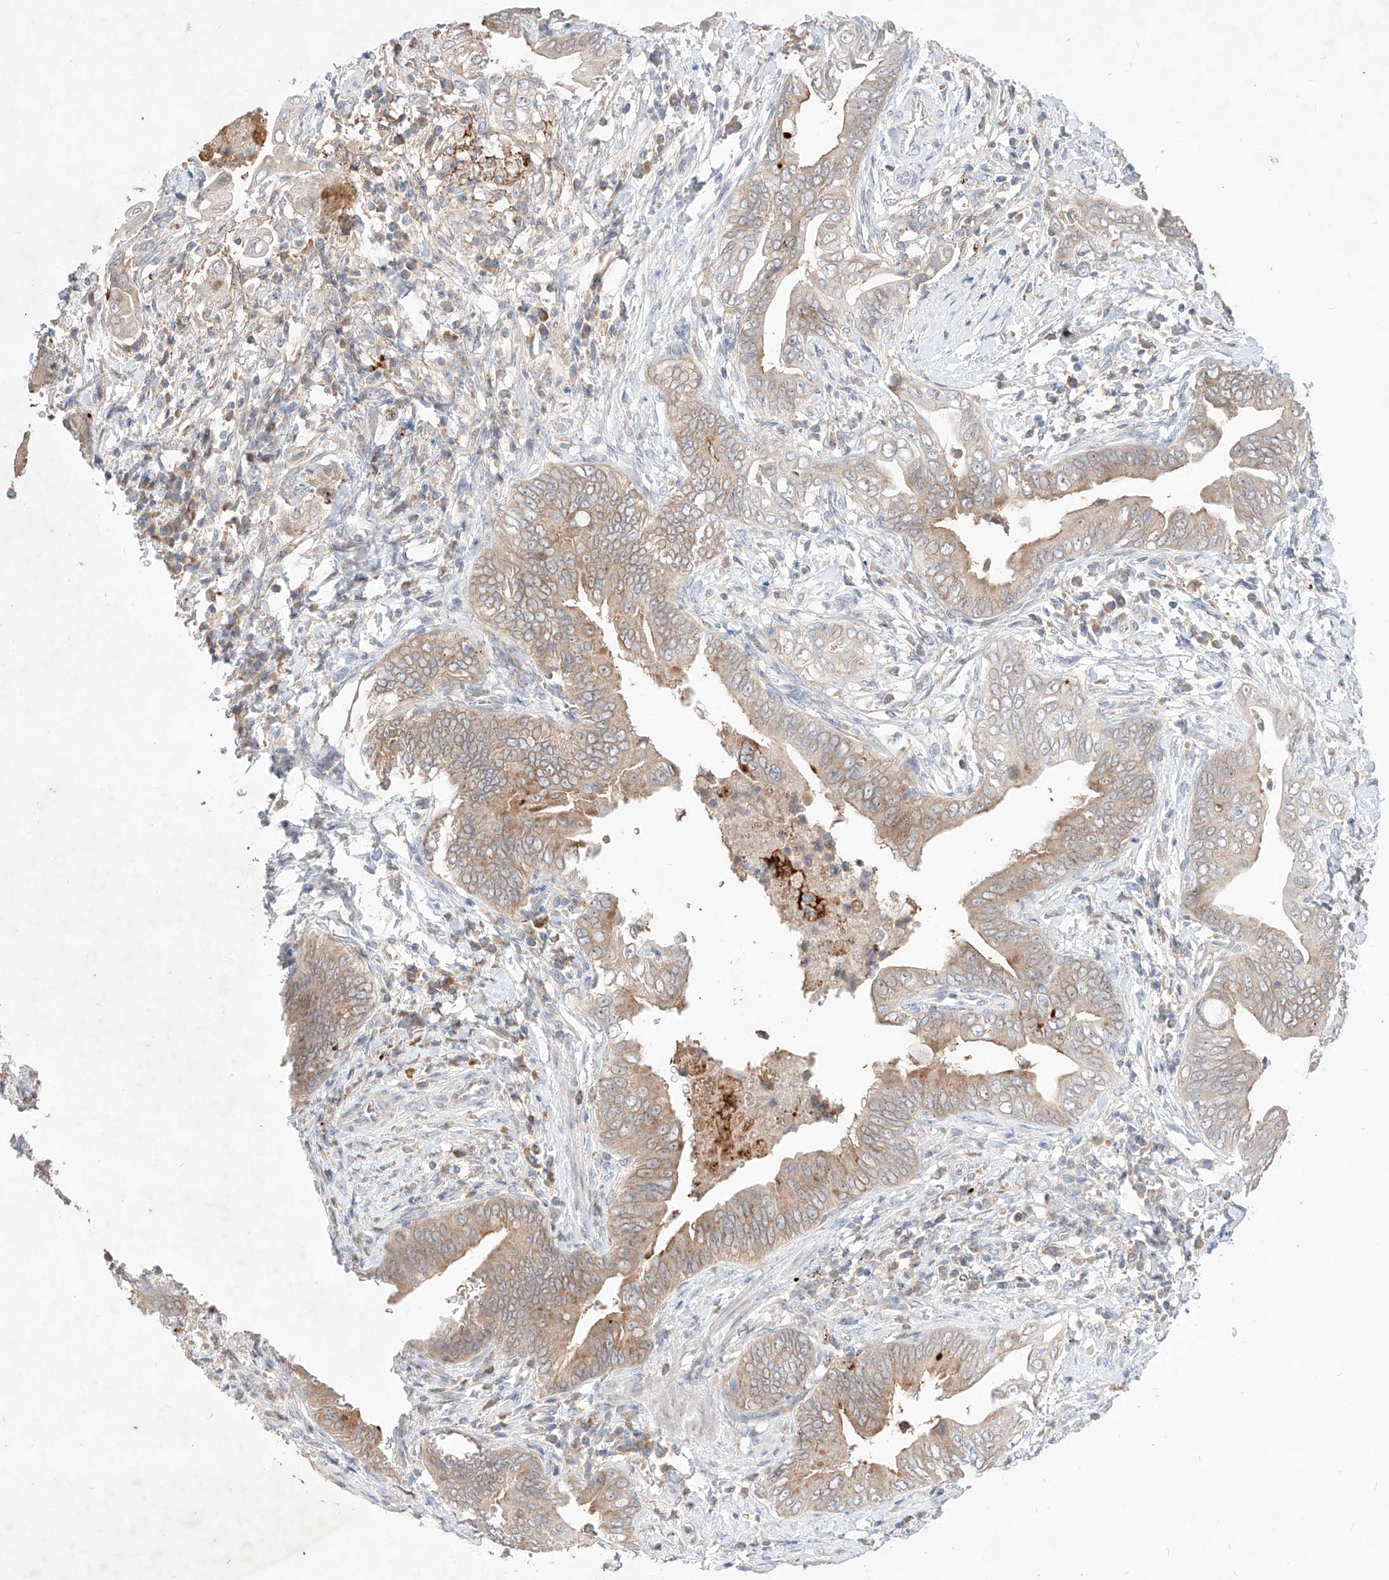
{"staining": {"intensity": "weak", "quantity": "25%-75%", "location": "cytoplasmic/membranous"}, "tissue": "pancreatic cancer", "cell_type": "Tumor cells", "image_type": "cancer", "snomed": [{"axis": "morphology", "description": "Adenocarcinoma, NOS"}, {"axis": "topography", "description": "Pancreas"}], "caption": "An image of human pancreatic adenocarcinoma stained for a protein demonstrates weak cytoplasmic/membranous brown staining in tumor cells.", "gene": "TSNAX", "patient": {"sex": "male", "age": 75}}